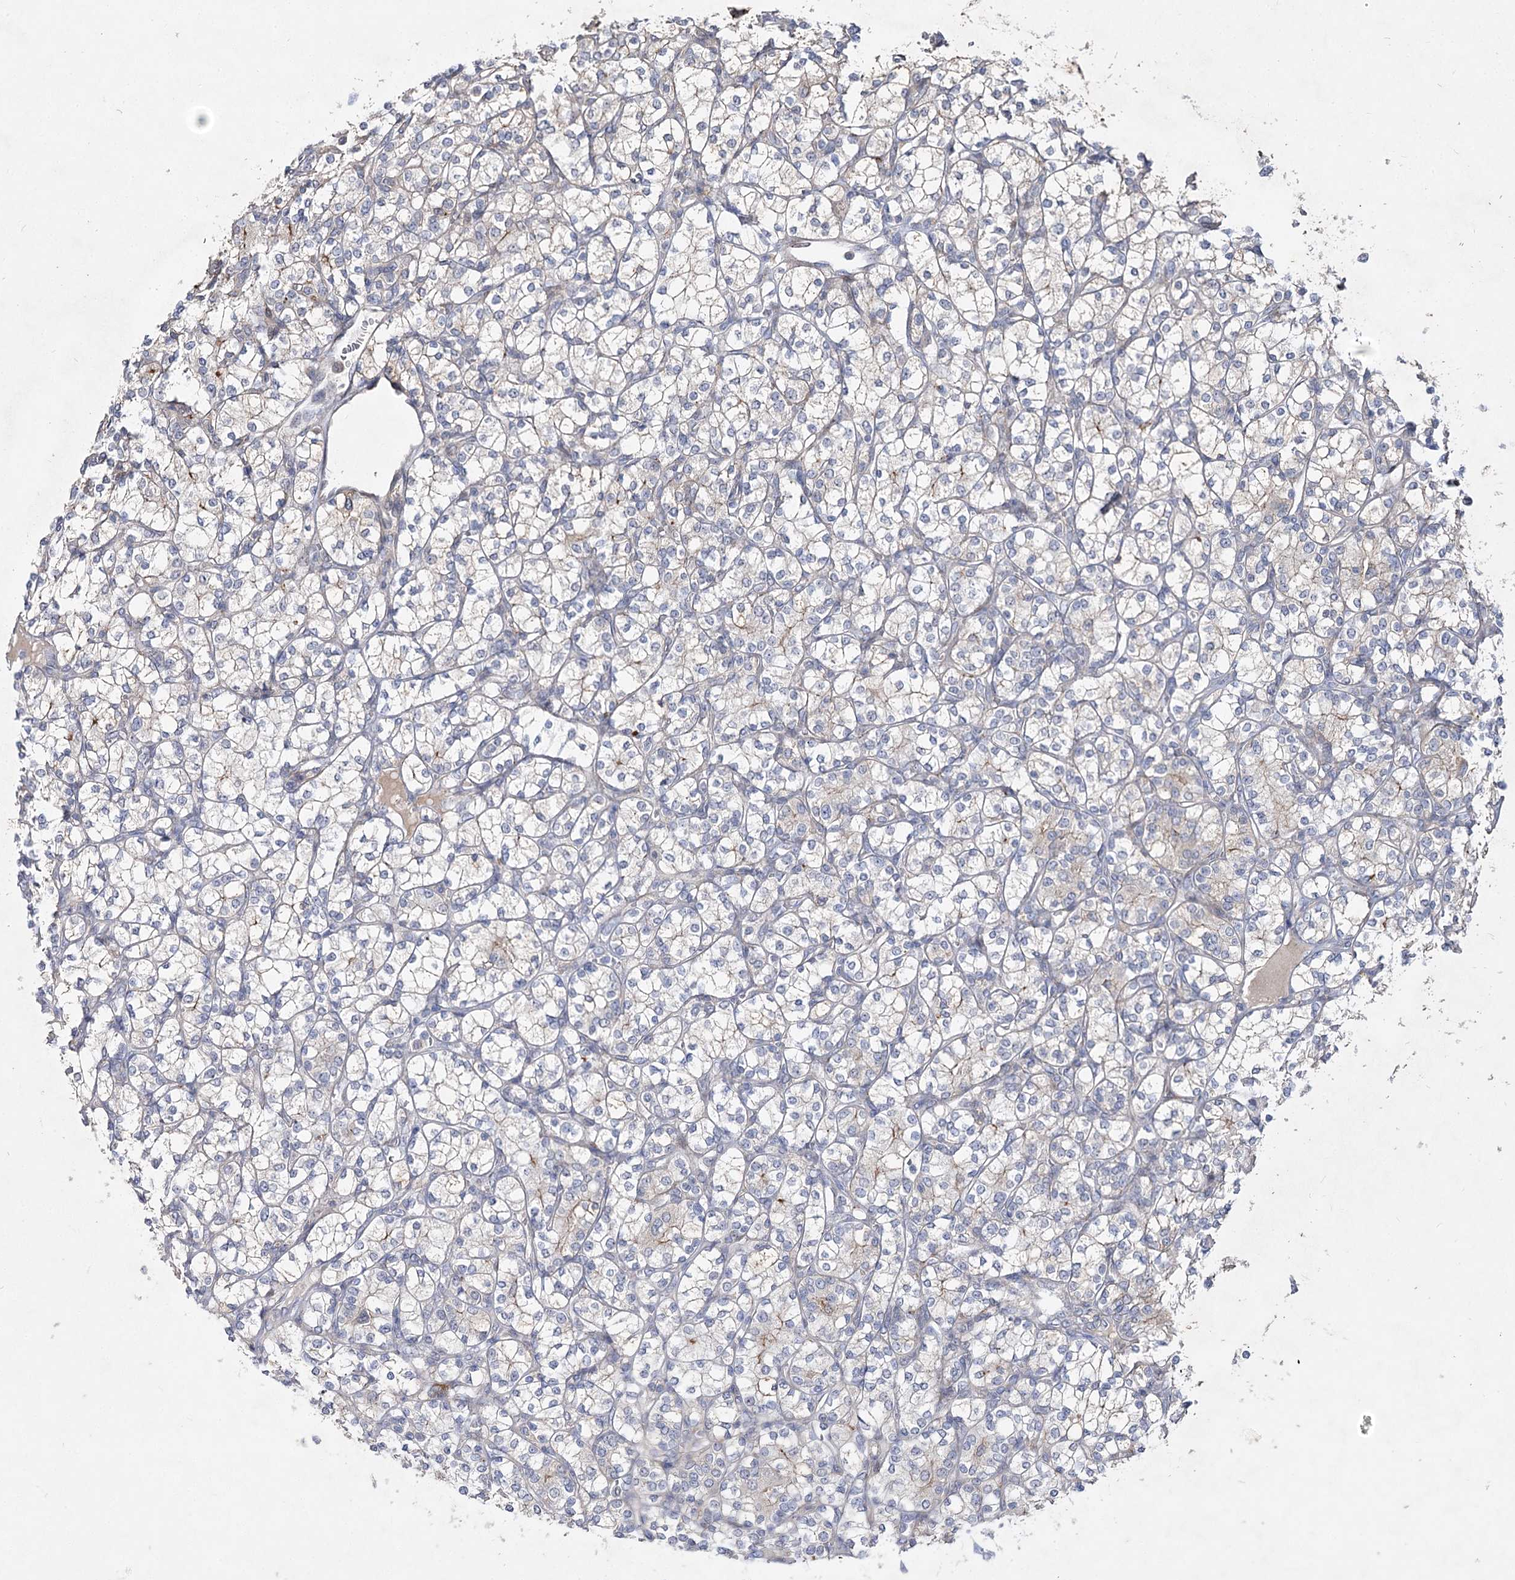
{"staining": {"intensity": "negative", "quantity": "none", "location": "none"}, "tissue": "renal cancer", "cell_type": "Tumor cells", "image_type": "cancer", "snomed": [{"axis": "morphology", "description": "Adenocarcinoma, NOS"}, {"axis": "topography", "description": "Kidney"}], "caption": "This is a histopathology image of immunohistochemistry (IHC) staining of adenocarcinoma (renal), which shows no staining in tumor cells.", "gene": "ARHGAP32", "patient": {"sex": "male", "age": 77}}